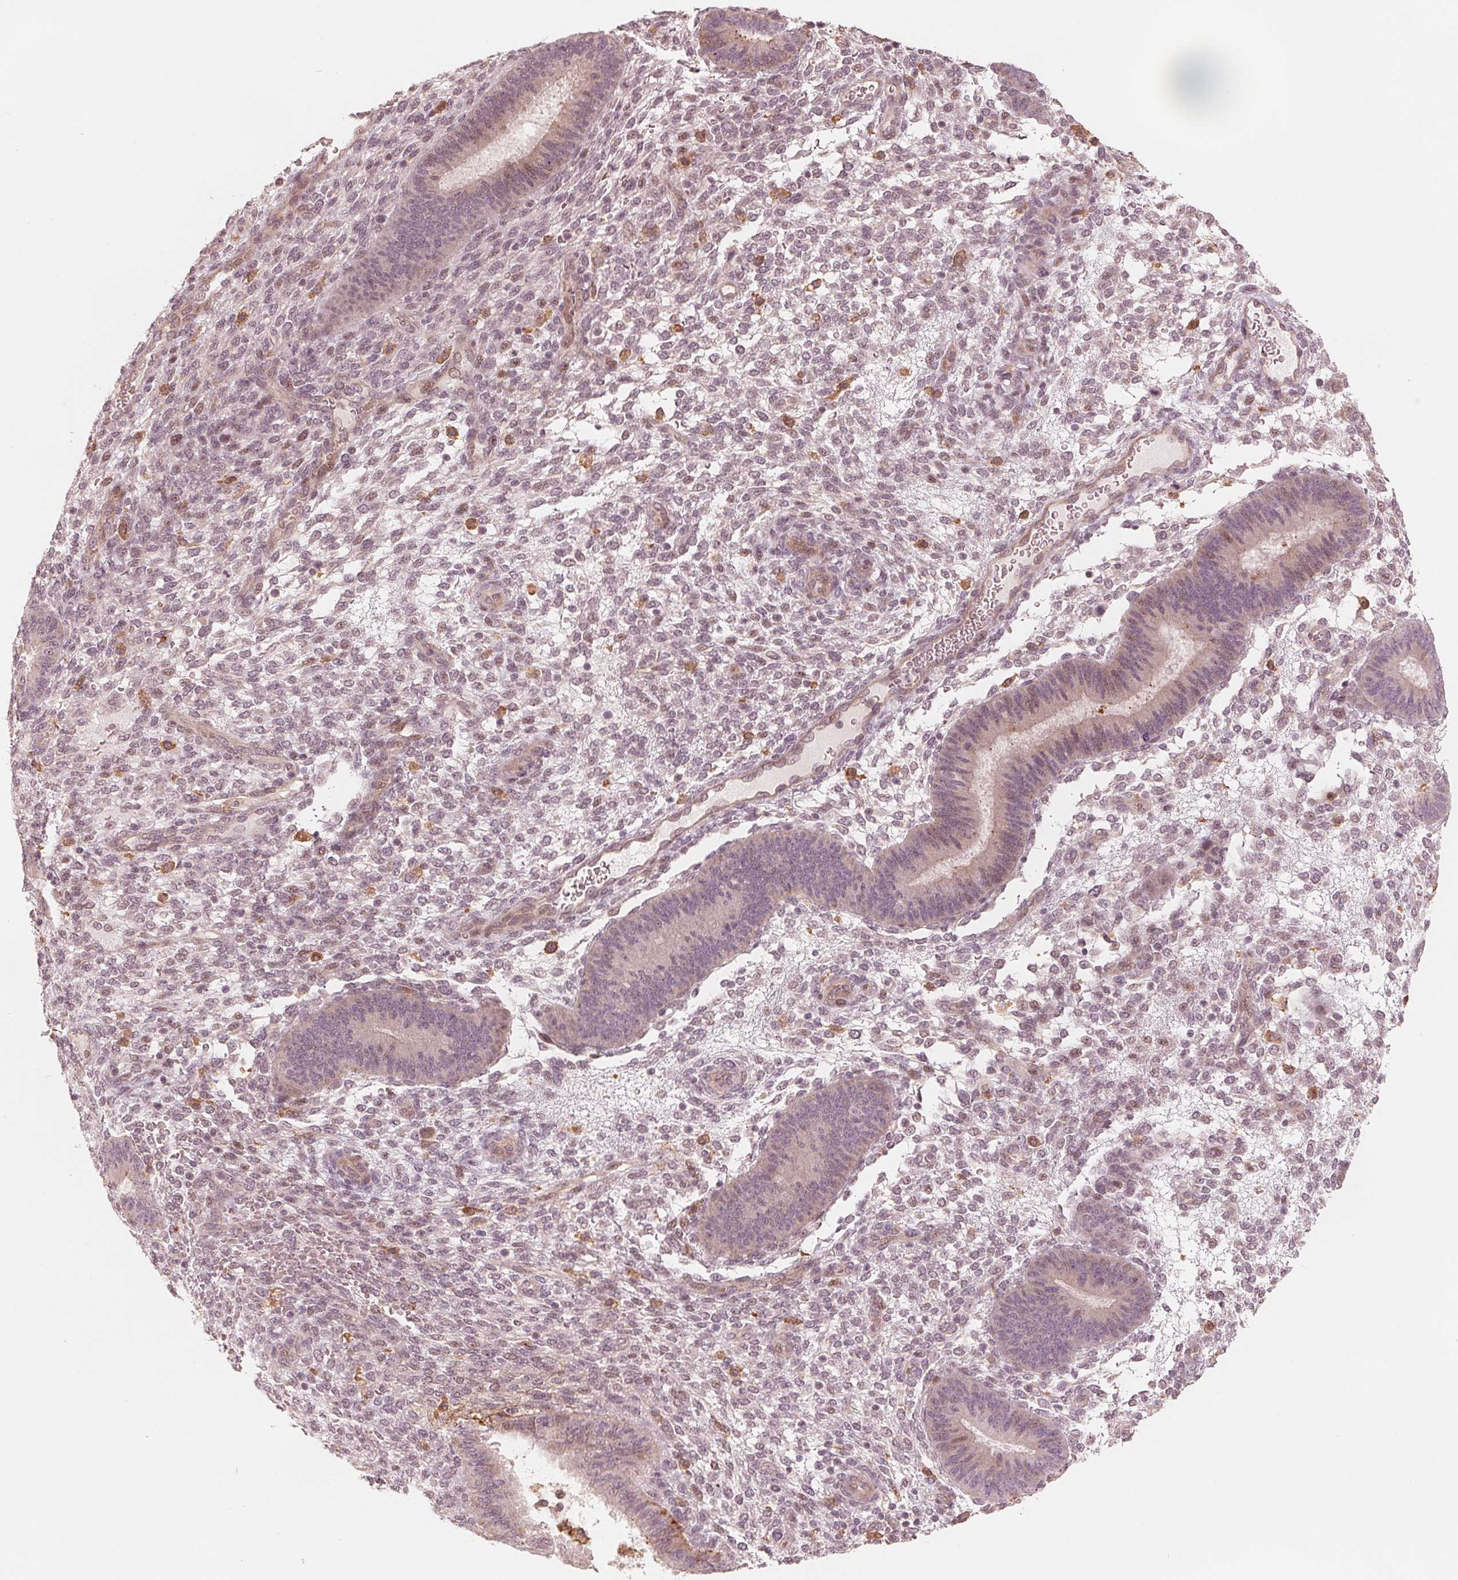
{"staining": {"intensity": "negative", "quantity": "none", "location": "none"}, "tissue": "endometrium", "cell_type": "Cells in endometrial stroma", "image_type": "normal", "snomed": [{"axis": "morphology", "description": "Normal tissue, NOS"}, {"axis": "topography", "description": "Endometrium"}], "caption": "This is a histopathology image of immunohistochemistry staining of benign endometrium, which shows no expression in cells in endometrial stroma. (Immunohistochemistry, brightfield microscopy, high magnification).", "gene": "IL9R", "patient": {"sex": "female", "age": 39}}